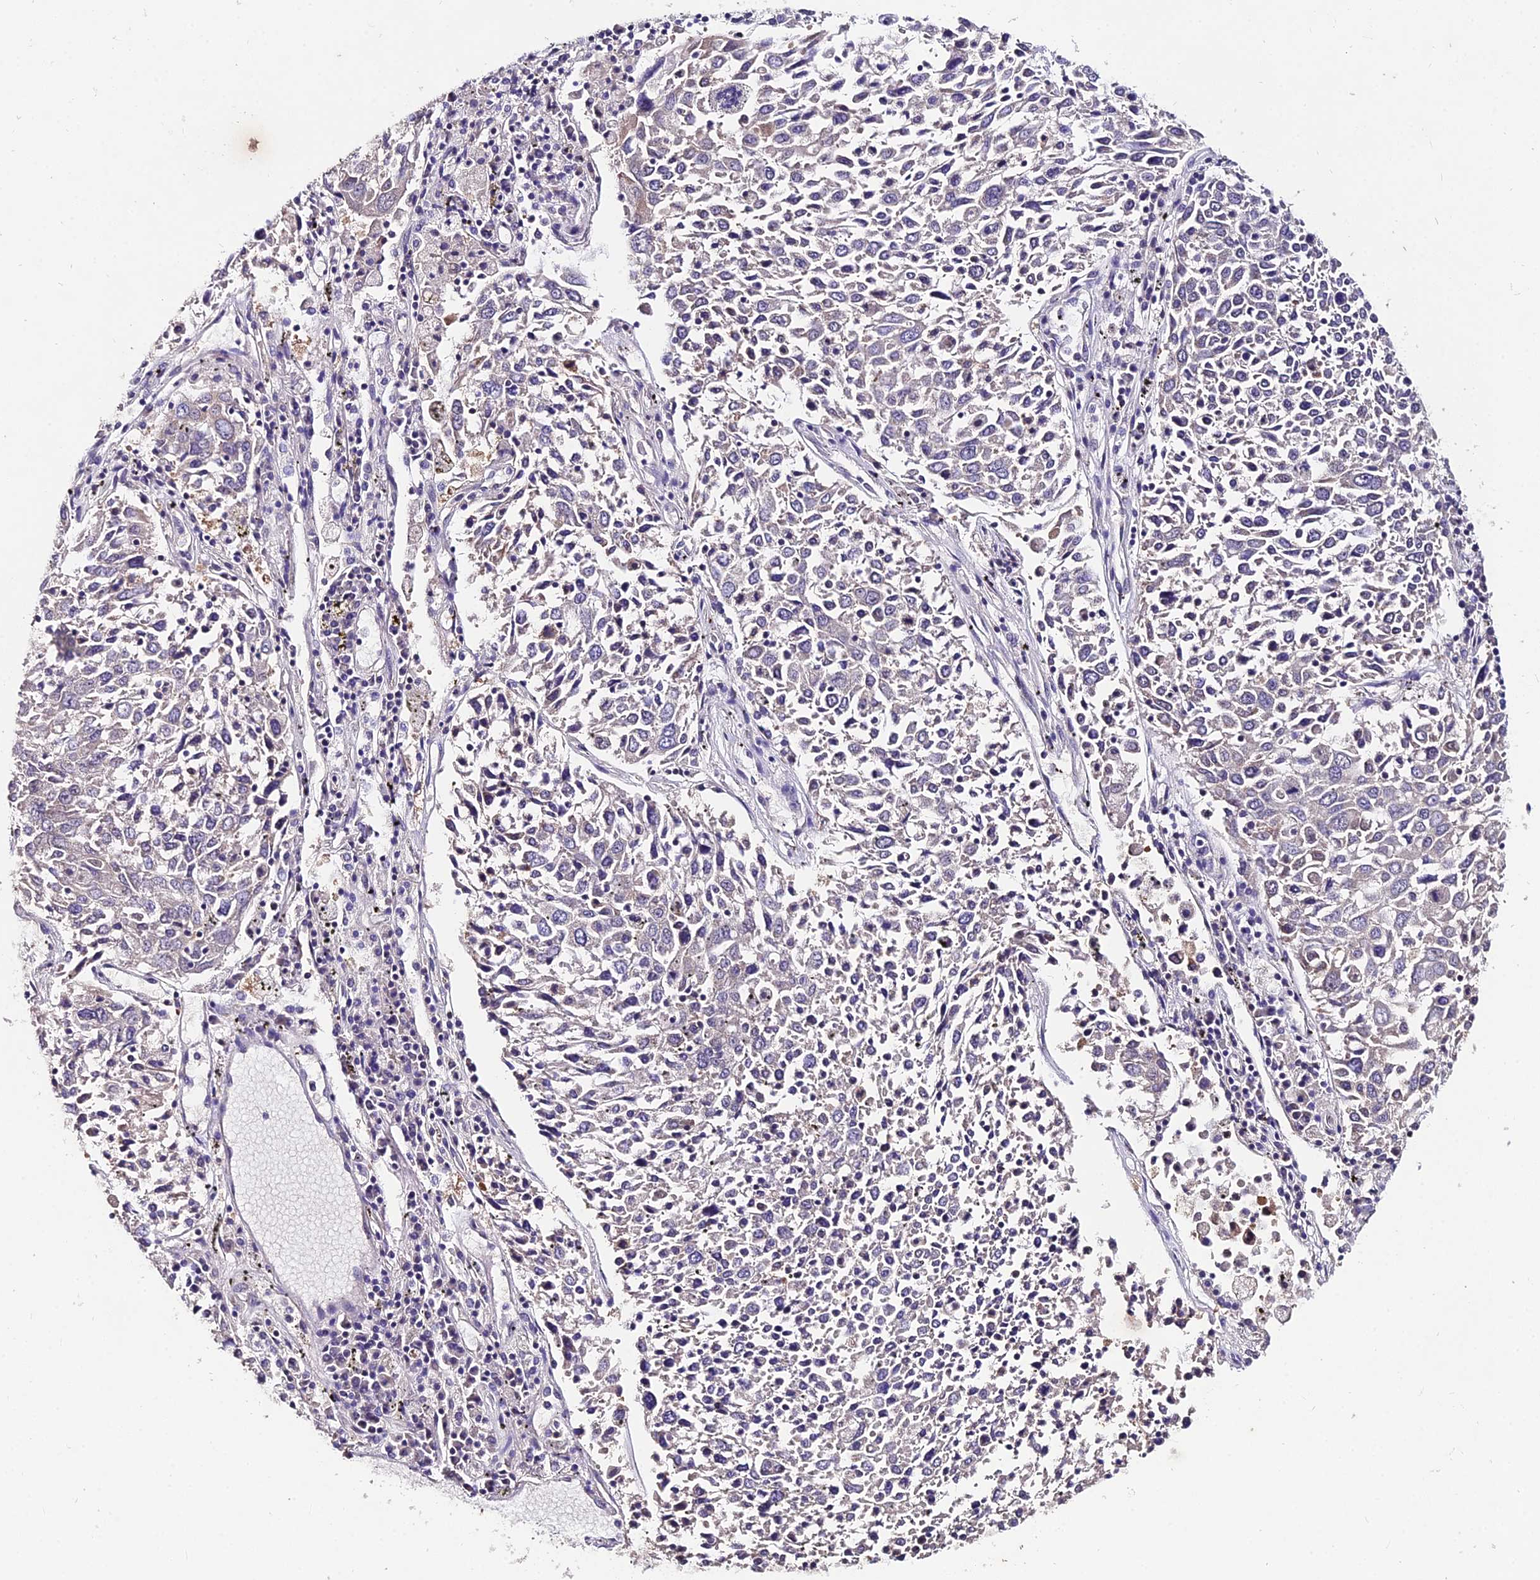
{"staining": {"intensity": "negative", "quantity": "none", "location": "none"}, "tissue": "lung cancer", "cell_type": "Tumor cells", "image_type": "cancer", "snomed": [{"axis": "morphology", "description": "Squamous cell carcinoma, NOS"}, {"axis": "topography", "description": "Lung"}], "caption": "High magnification brightfield microscopy of lung cancer (squamous cell carcinoma) stained with DAB (brown) and counterstained with hematoxylin (blue): tumor cells show no significant positivity.", "gene": "LGALS7", "patient": {"sex": "male", "age": 65}}